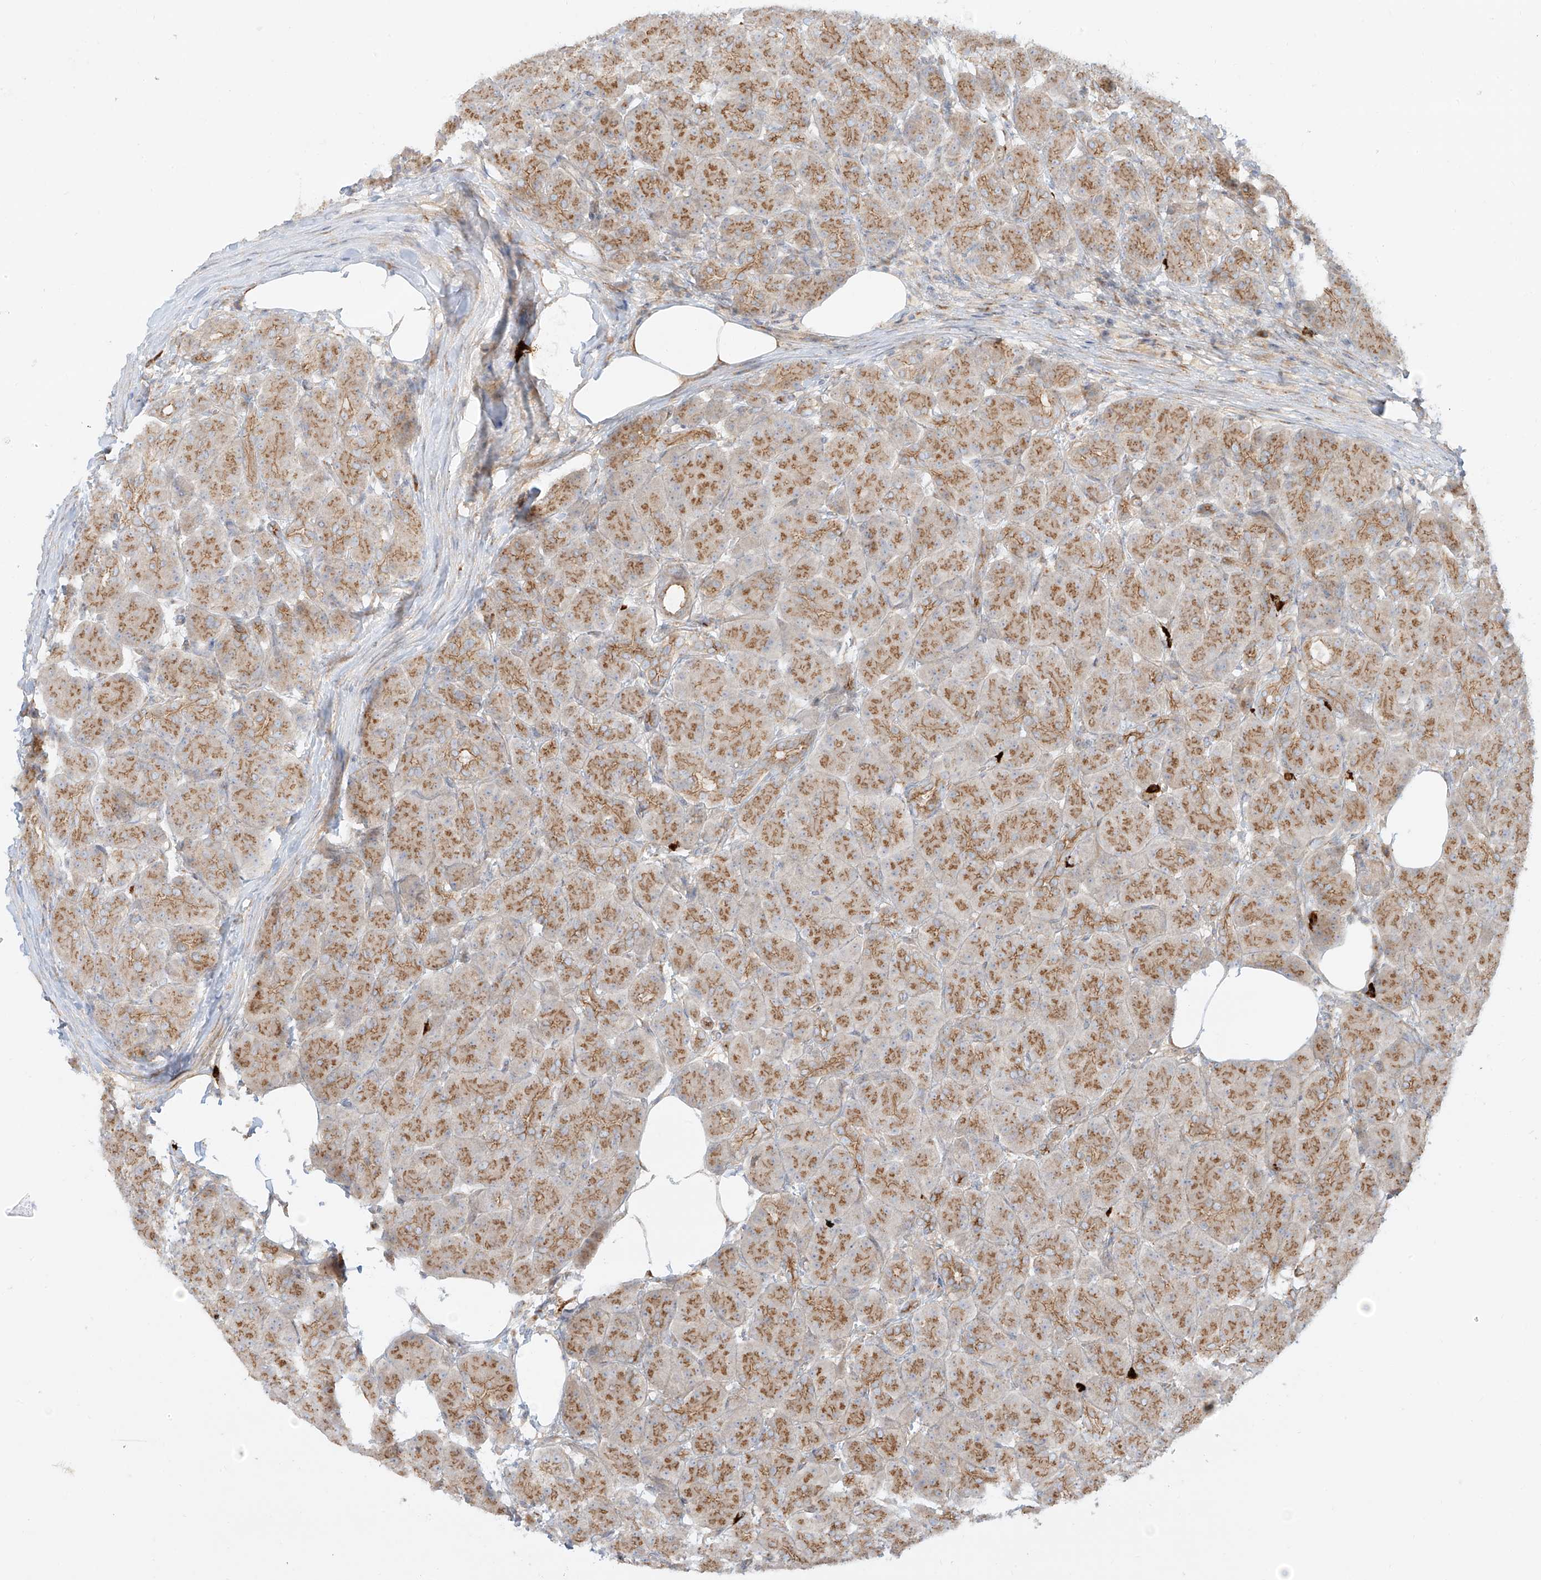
{"staining": {"intensity": "moderate", "quantity": ">75%", "location": "cytoplasmic/membranous"}, "tissue": "pancreas", "cell_type": "Exocrine glandular cells", "image_type": "normal", "snomed": [{"axis": "morphology", "description": "Normal tissue, NOS"}, {"axis": "topography", "description": "Pancreas"}], "caption": "Immunohistochemical staining of normal pancreas demonstrates moderate cytoplasmic/membranous protein expression in approximately >75% of exocrine glandular cells.", "gene": "ZNF287", "patient": {"sex": "male", "age": 63}}